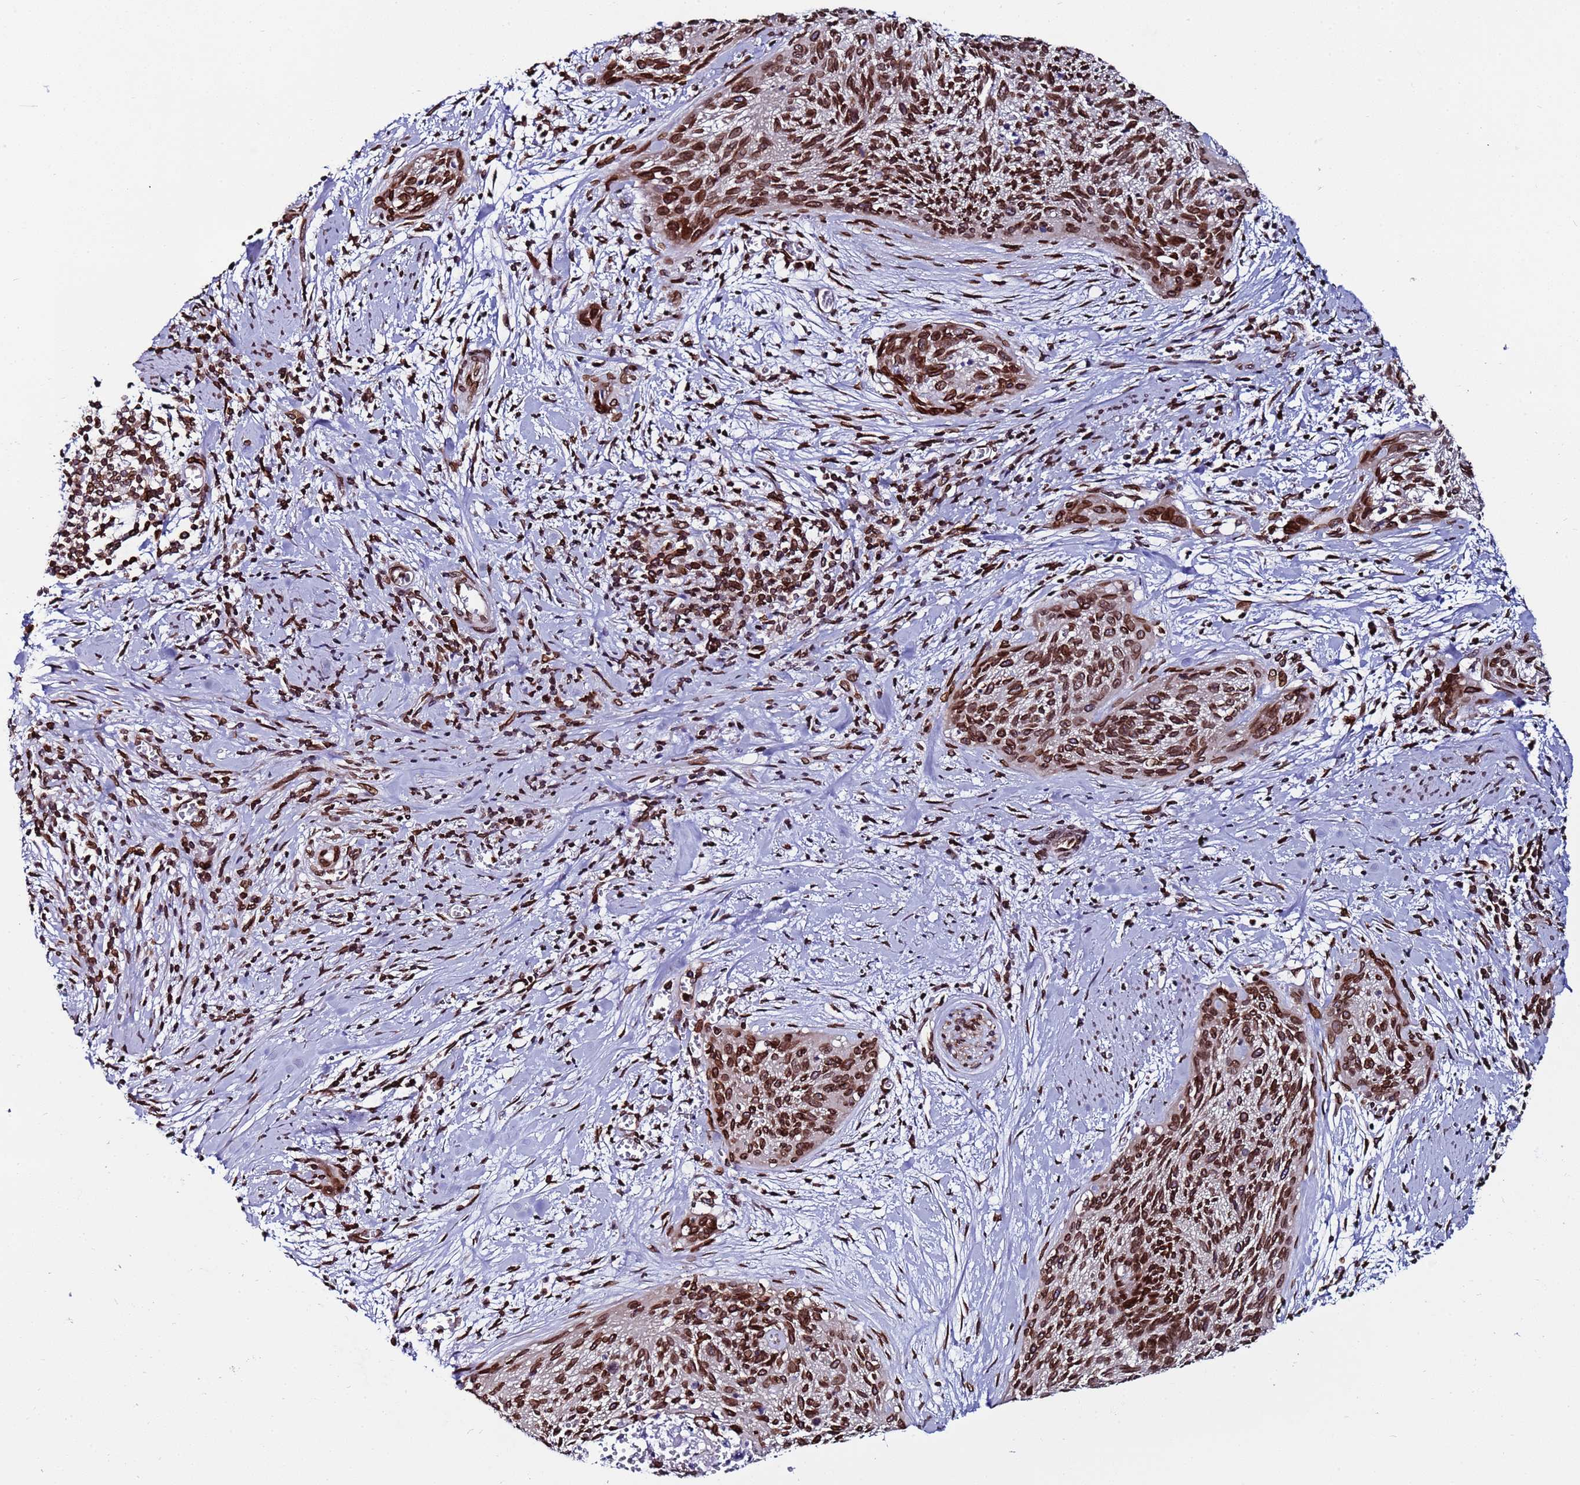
{"staining": {"intensity": "moderate", "quantity": ">75%", "location": "nuclear"}, "tissue": "cervical cancer", "cell_type": "Tumor cells", "image_type": "cancer", "snomed": [{"axis": "morphology", "description": "Squamous cell carcinoma, NOS"}, {"axis": "topography", "description": "Cervix"}], "caption": "High-power microscopy captured an immunohistochemistry (IHC) image of cervical cancer, revealing moderate nuclear positivity in about >75% of tumor cells.", "gene": "TOR1AIP1", "patient": {"sex": "female", "age": 55}}